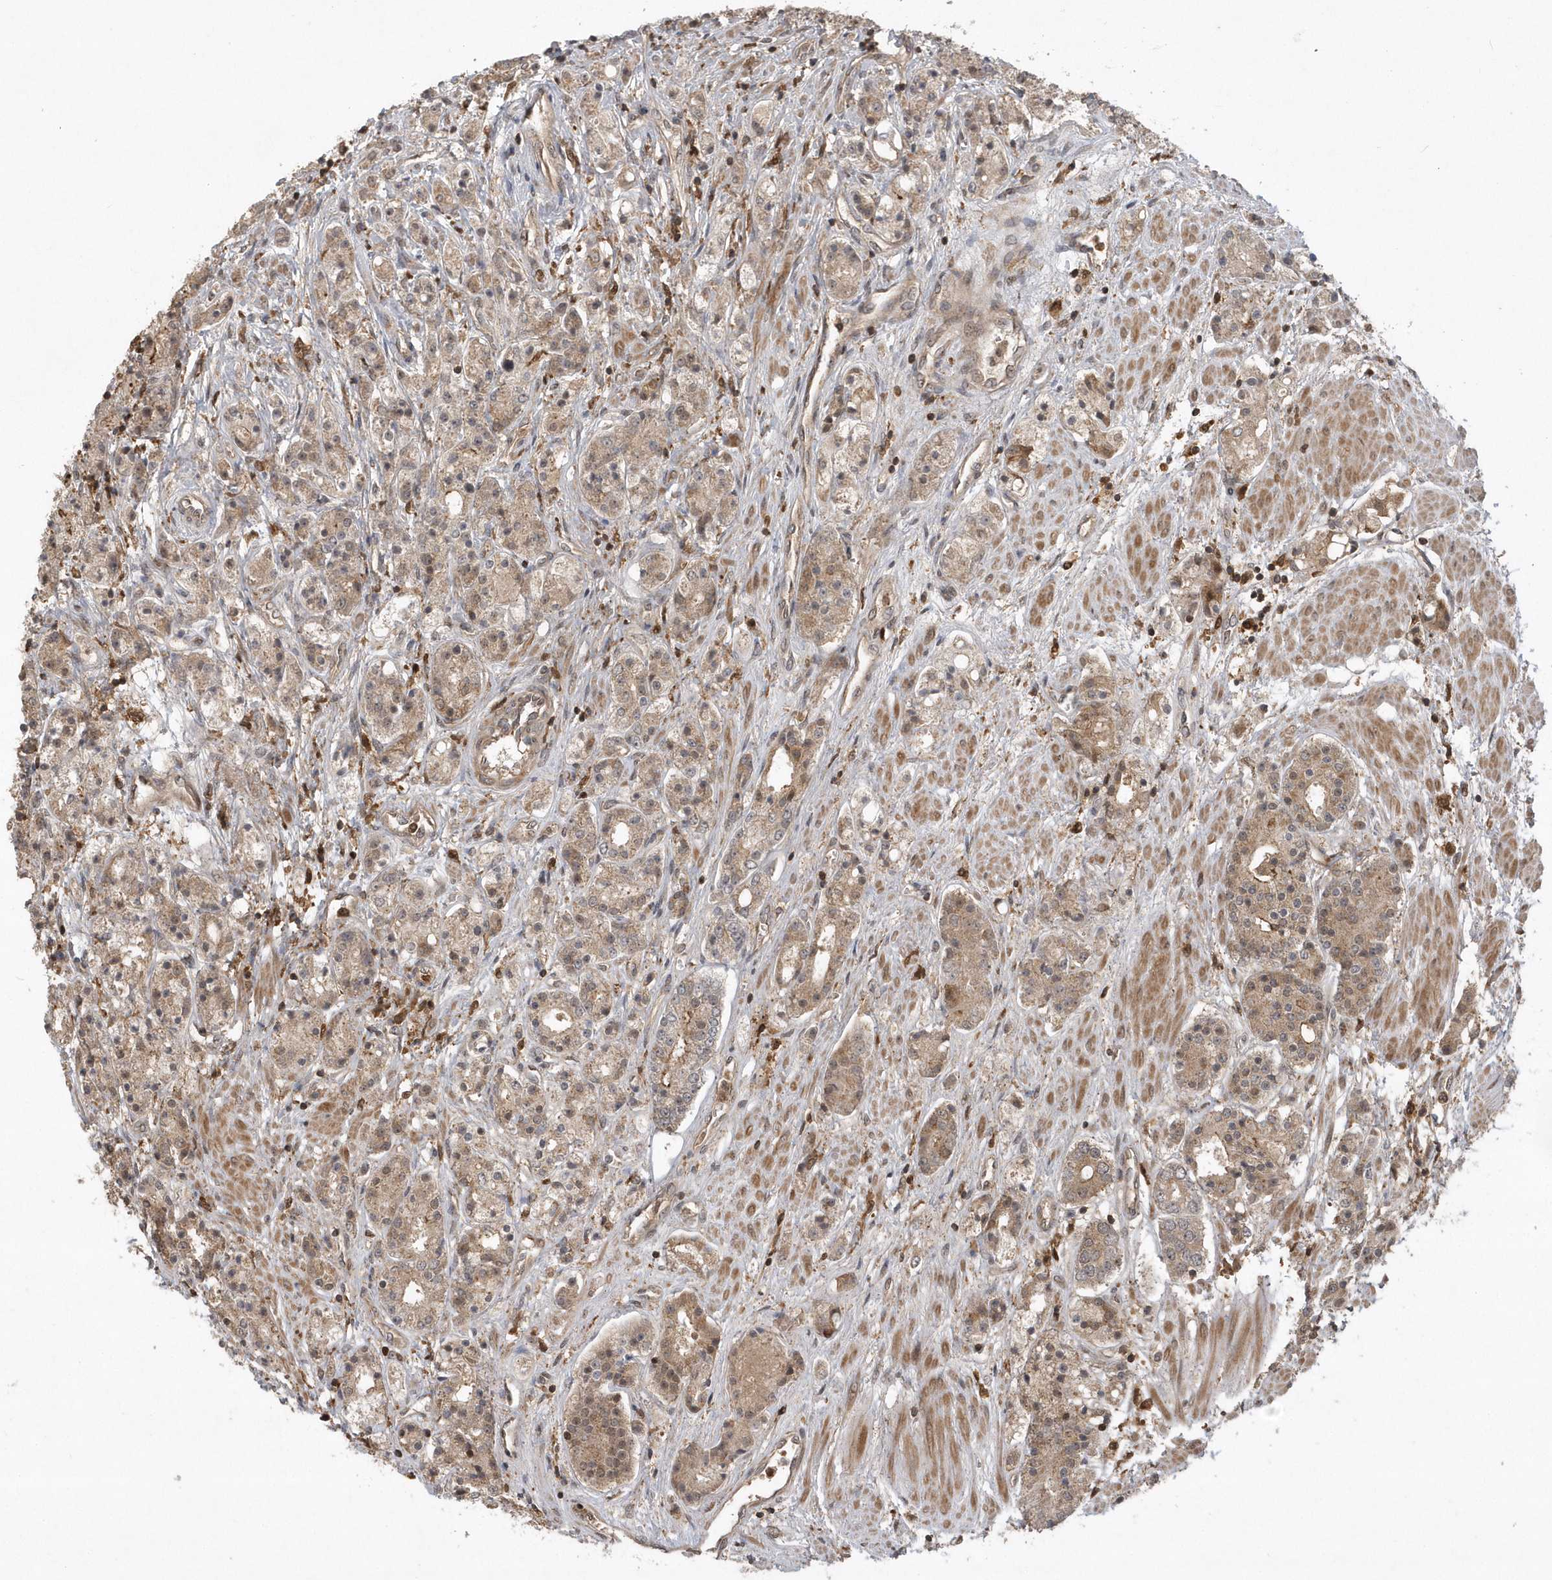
{"staining": {"intensity": "moderate", "quantity": ">75%", "location": "cytoplasmic/membranous"}, "tissue": "prostate cancer", "cell_type": "Tumor cells", "image_type": "cancer", "snomed": [{"axis": "morphology", "description": "Adenocarcinoma, High grade"}, {"axis": "topography", "description": "Prostate"}], "caption": "Adenocarcinoma (high-grade) (prostate) tissue reveals moderate cytoplasmic/membranous staining in approximately >75% of tumor cells, visualized by immunohistochemistry. The protein is shown in brown color, while the nuclei are stained blue.", "gene": "LACC1", "patient": {"sex": "male", "age": 60}}